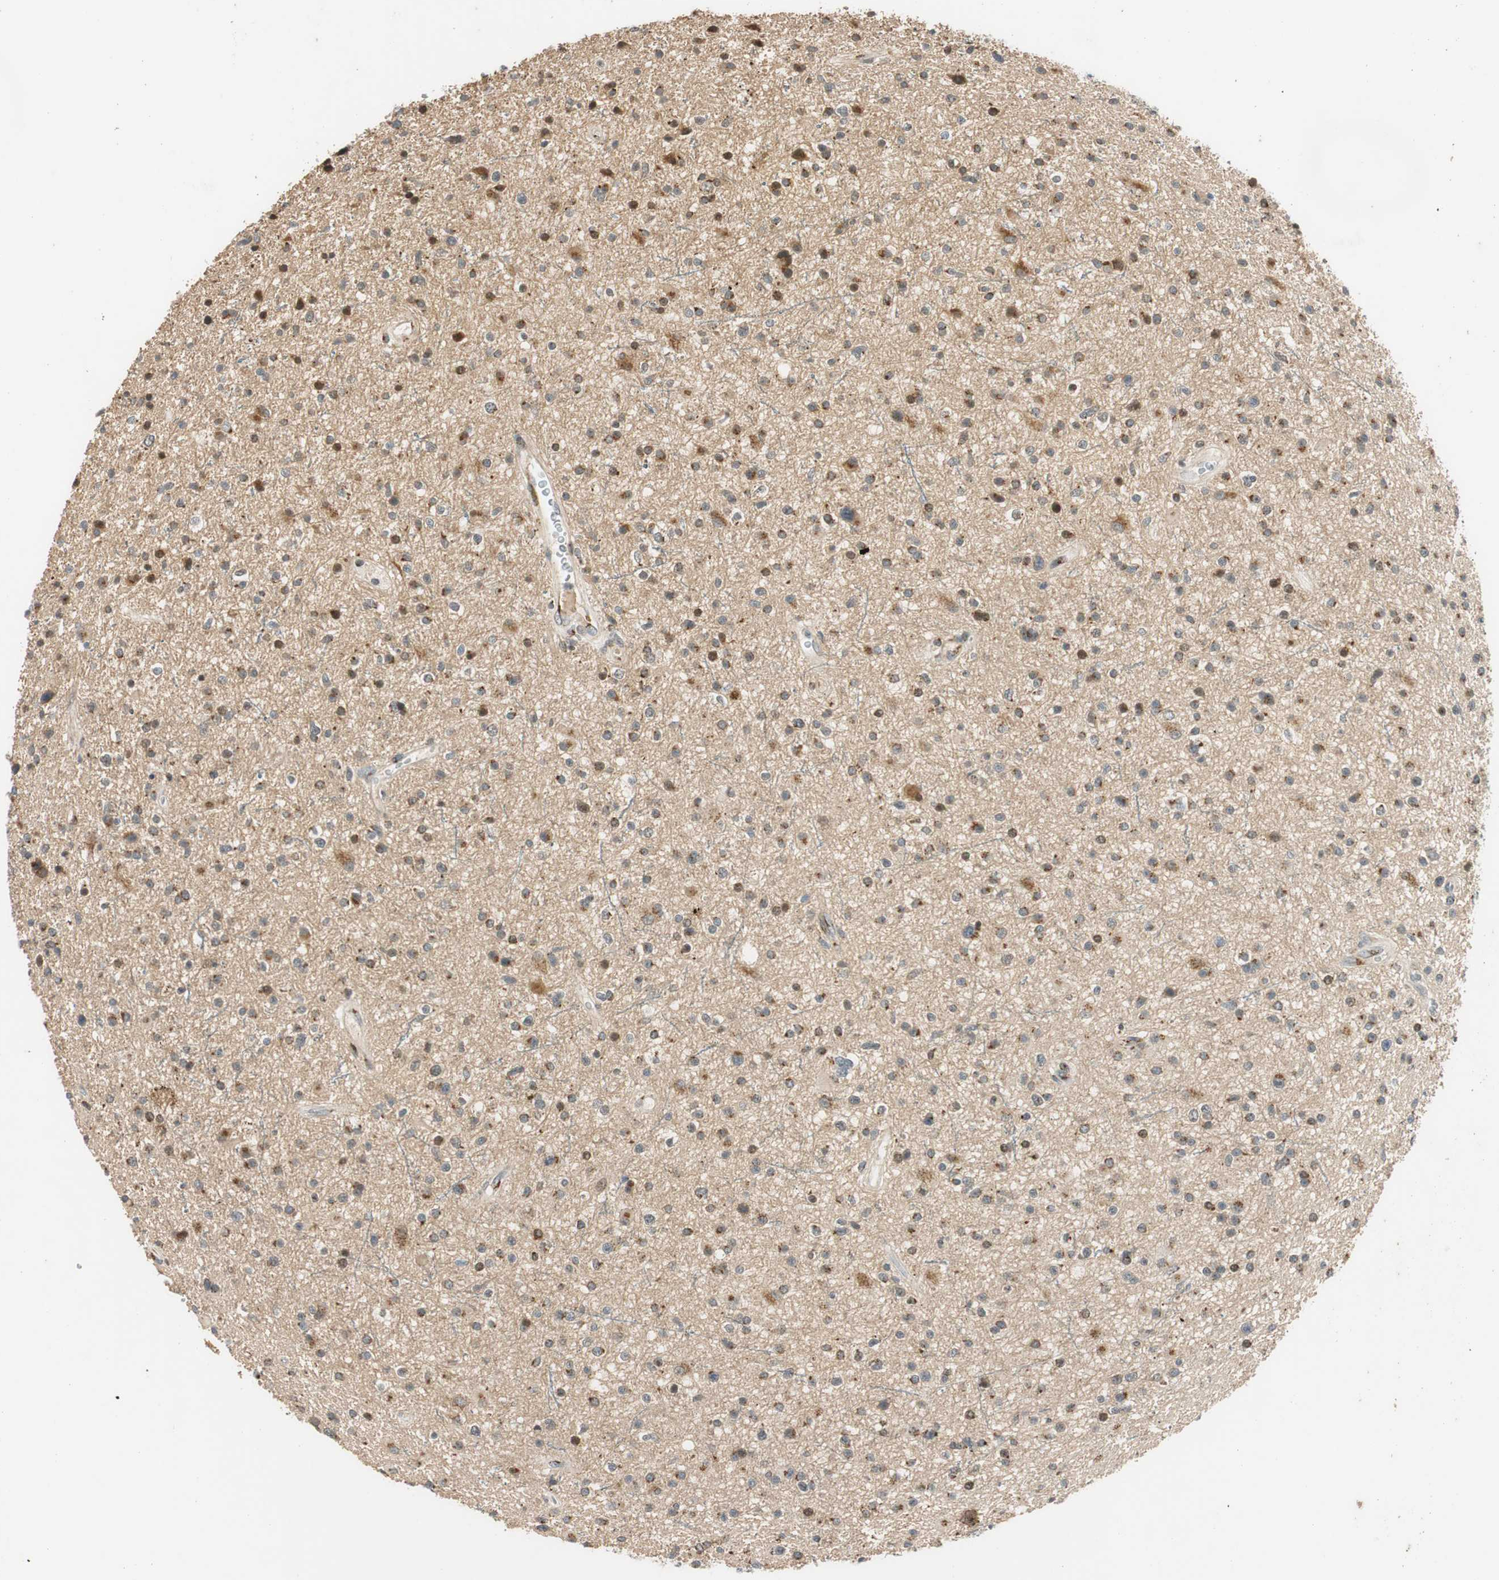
{"staining": {"intensity": "weak", "quantity": "25%-75%", "location": "cytoplasmic/membranous"}, "tissue": "glioma", "cell_type": "Tumor cells", "image_type": "cancer", "snomed": [{"axis": "morphology", "description": "Glioma, malignant, High grade"}, {"axis": "topography", "description": "Brain"}], "caption": "Immunohistochemical staining of human high-grade glioma (malignant) exhibits weak cytoplasmic/membranous protein staining in approximately 25%-75% of tumor cells.", "gene": "NEO1", "patient": {"sex": "male", "age": 33}}